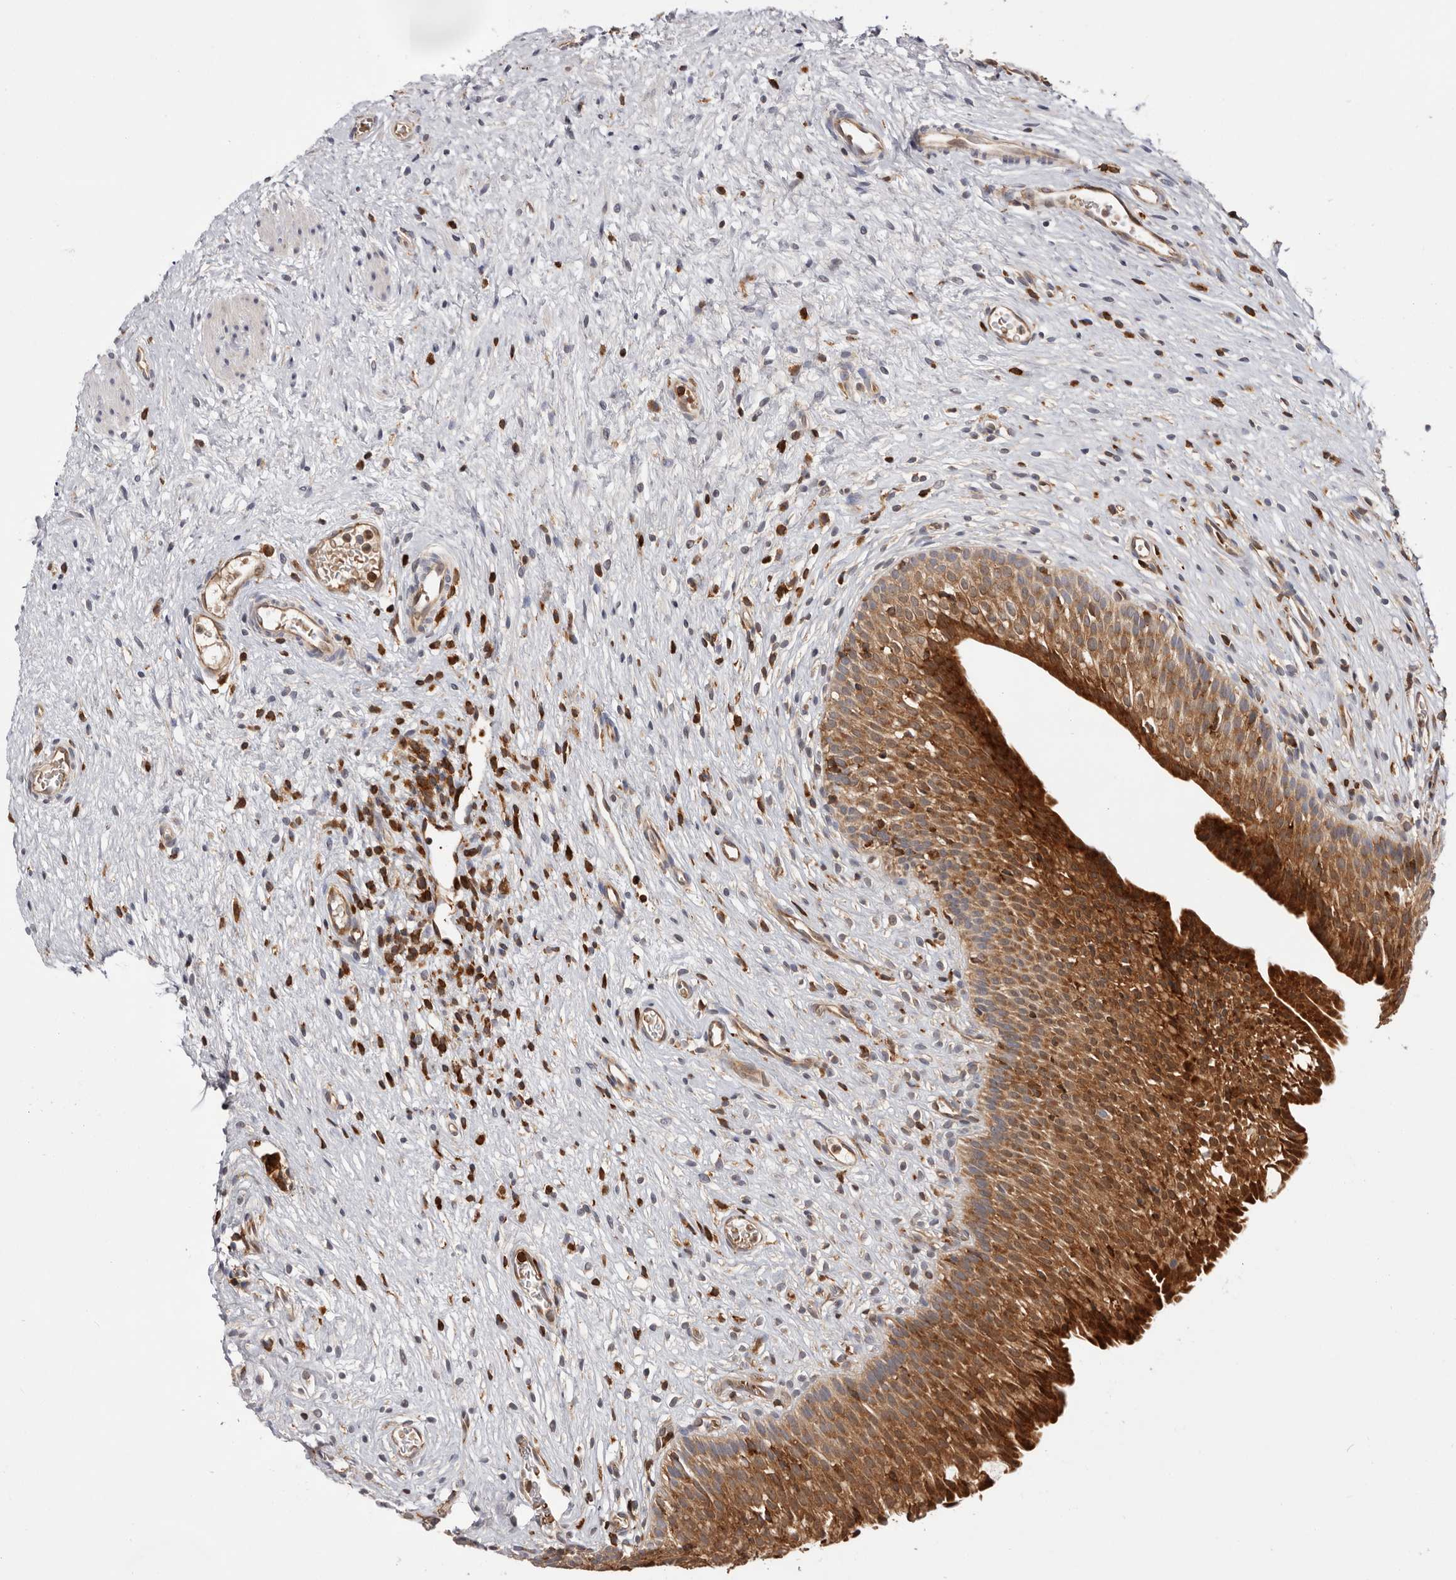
{"staining": {"intensity": "strong", "quantity": "25%-75%", "location": "cytoplasmic/membranous"}, "tissue": "urinary bladder", "cell_type": "Urothelial cells", "image_type": "normal", "snomed": [{"axis": "morphology", "description": "Normal tissue, NOS"}, {"axis": "topography", "description": "Urinary bladder"}], "caption": "Unremarkable urinary bladder demonstrates strong cytoplasmic/membranous positivity in approximately 25%-75% of urothelial cells (DAB (3,3'-diaminobenzidine) IHC, brown staining for protein, blue staining for nuclei)..", "gene": "RNF213", "patient": {"sex": "male", "age": 1}}